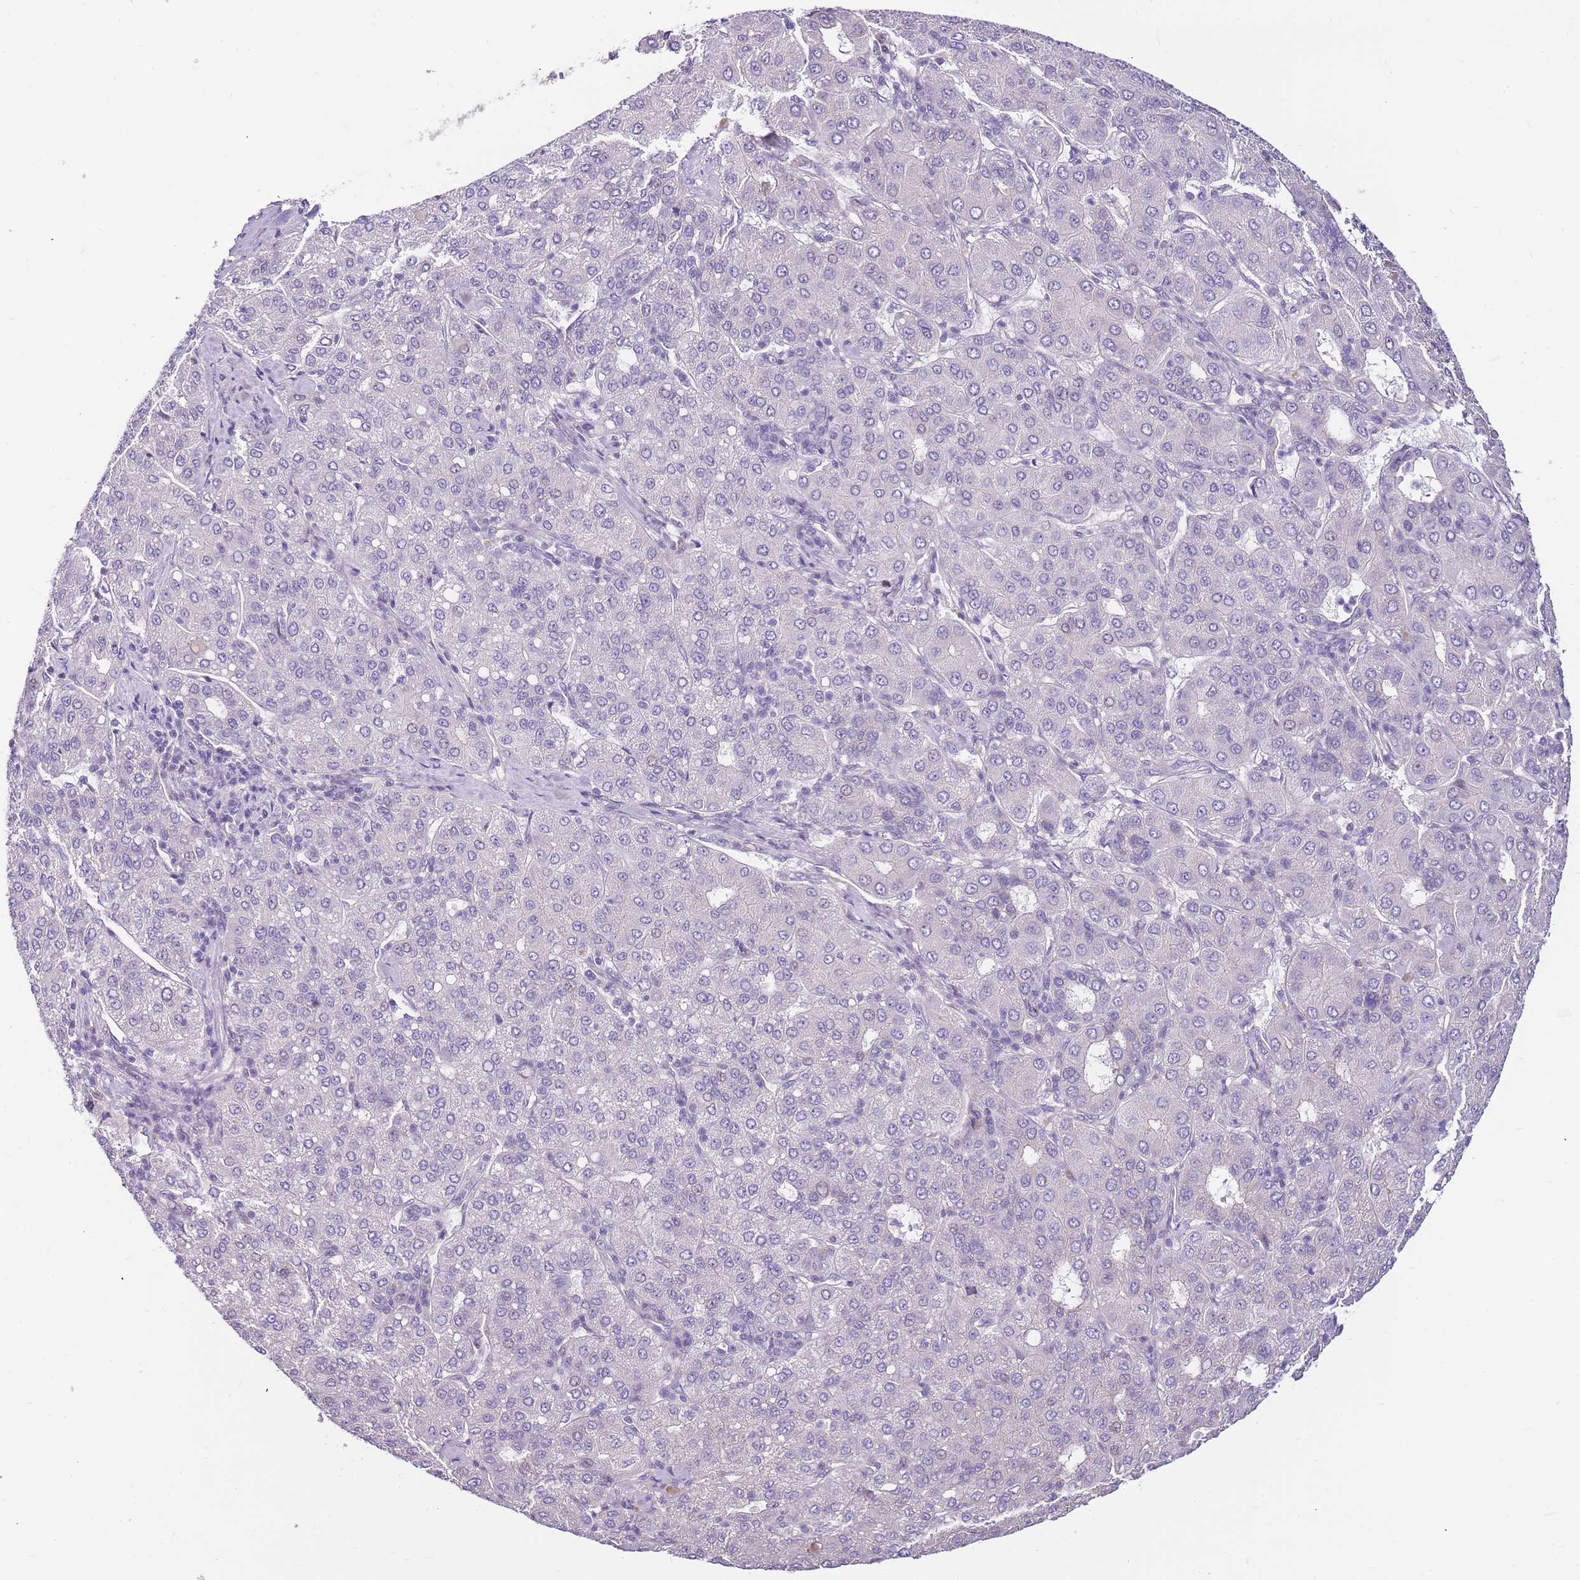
{"staining": {"intensity": "negative", "quantity": "none", "location": "none"}, "tissue": "liver cancer", "cell_type": "Tumor cells", "image_type": "cancer", "snomed": [{"axis": "morphology", "description": "Carcinoma, Hepatocellular, NOS"}, {"axis": "topography", "description": "Liver"}], "caption": "A histopathology image of human liver cancer (hepatocellular carcinoma) is negative for staining in tumor cells.", "gene": "CLBA1", "patient": {"sex": "male", "age": 65}}